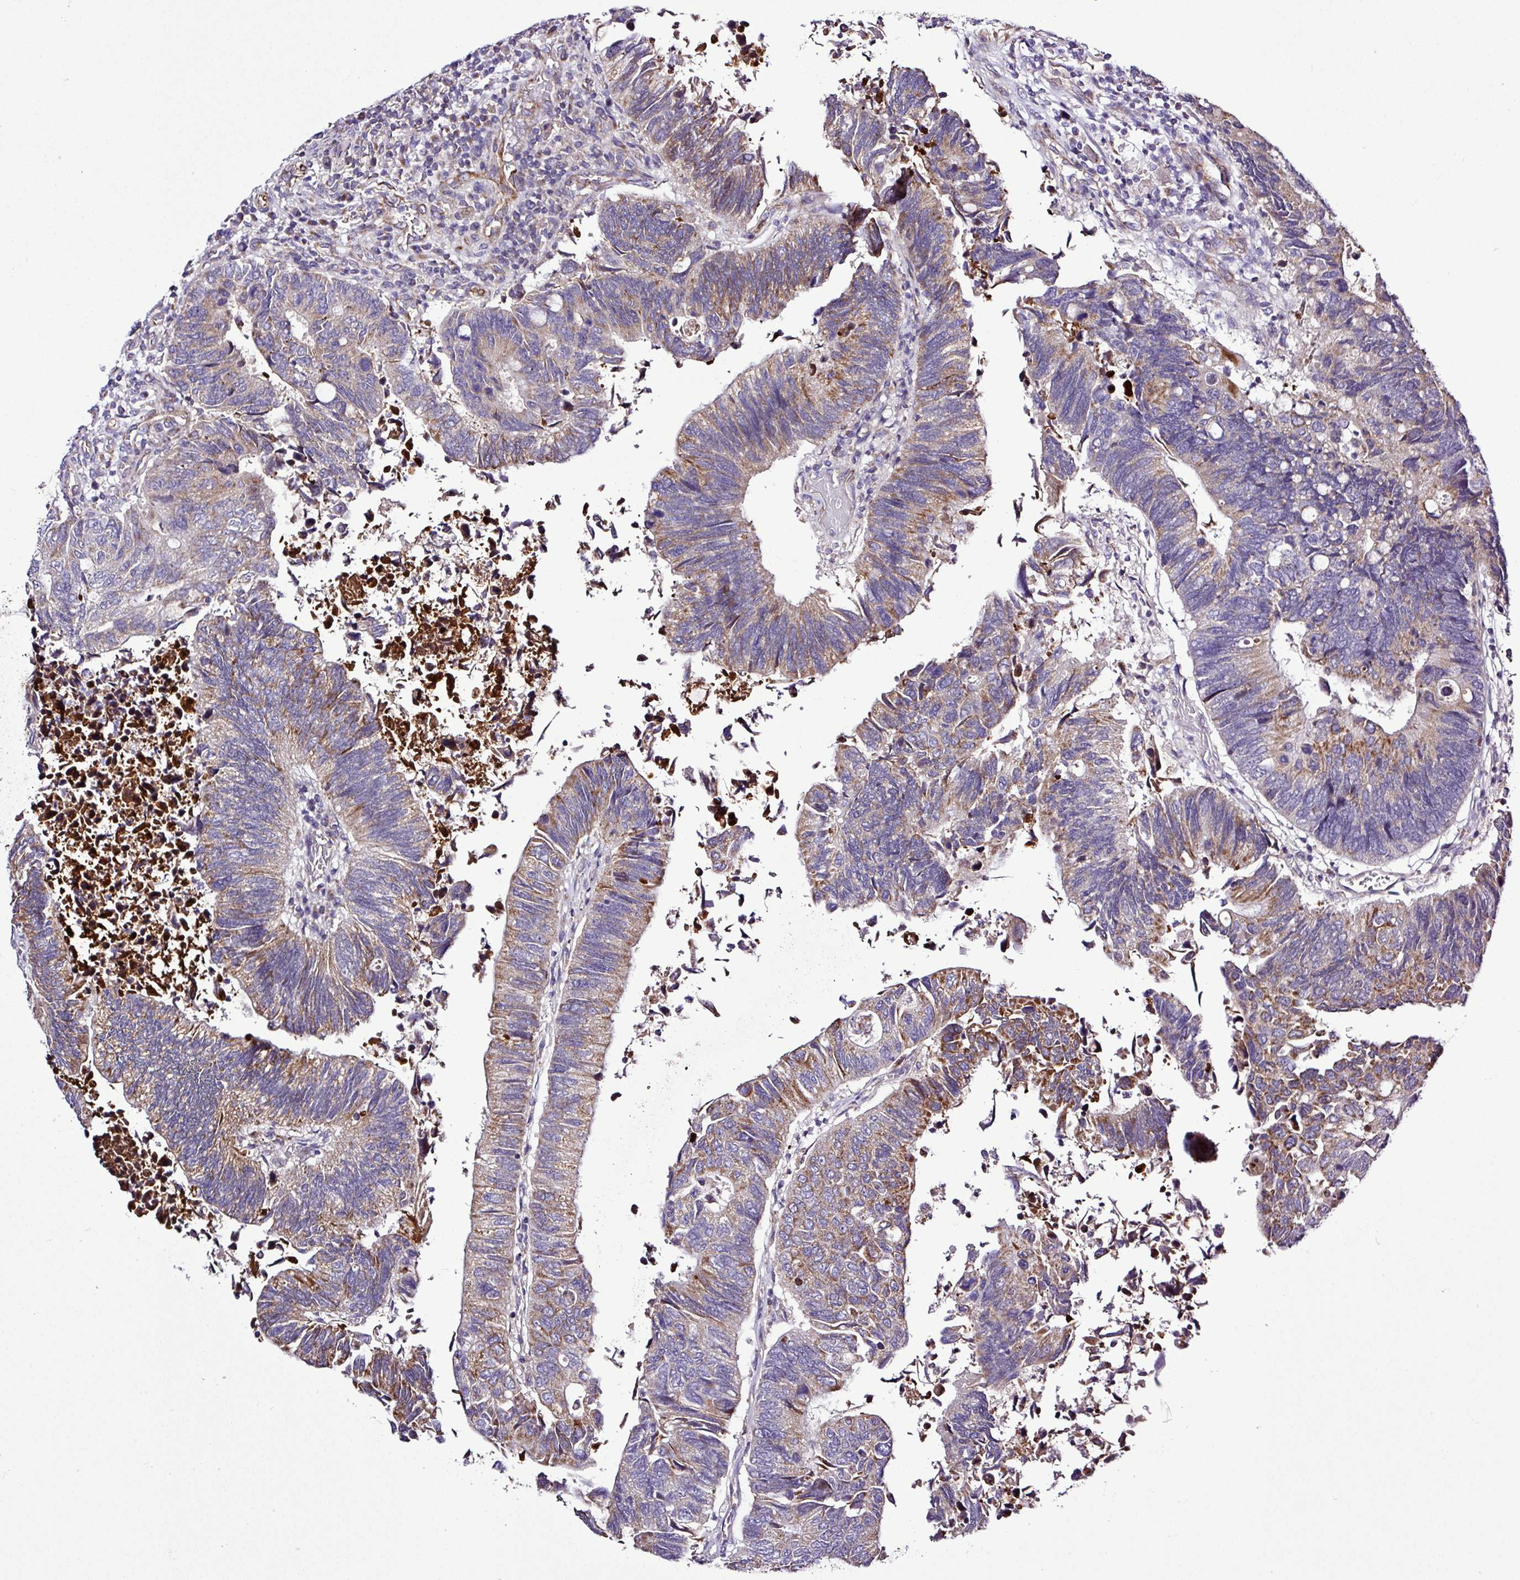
{"staining": {"intensity": "moderate", "quantity": ">75%", "location": "cytoplasmic/membranous"}, "tissue": "colorectal cancer", "cell_type": "Tumor cells", "image_type": "cancer", "snomed": [{"axis": "morphology", "description": "Adenocarcinoma, NOS"}, {"axis": "topography", "description": "Colon"}], "caption": "There is medium levels of moderate cytoplasmic/membranous positivity in tumor cells of colorectal cancer, as demonstrated by immunohistochemical staining (brown color).", "gene": "CWH43", "patient": {"sex": "male", "age": 87}}